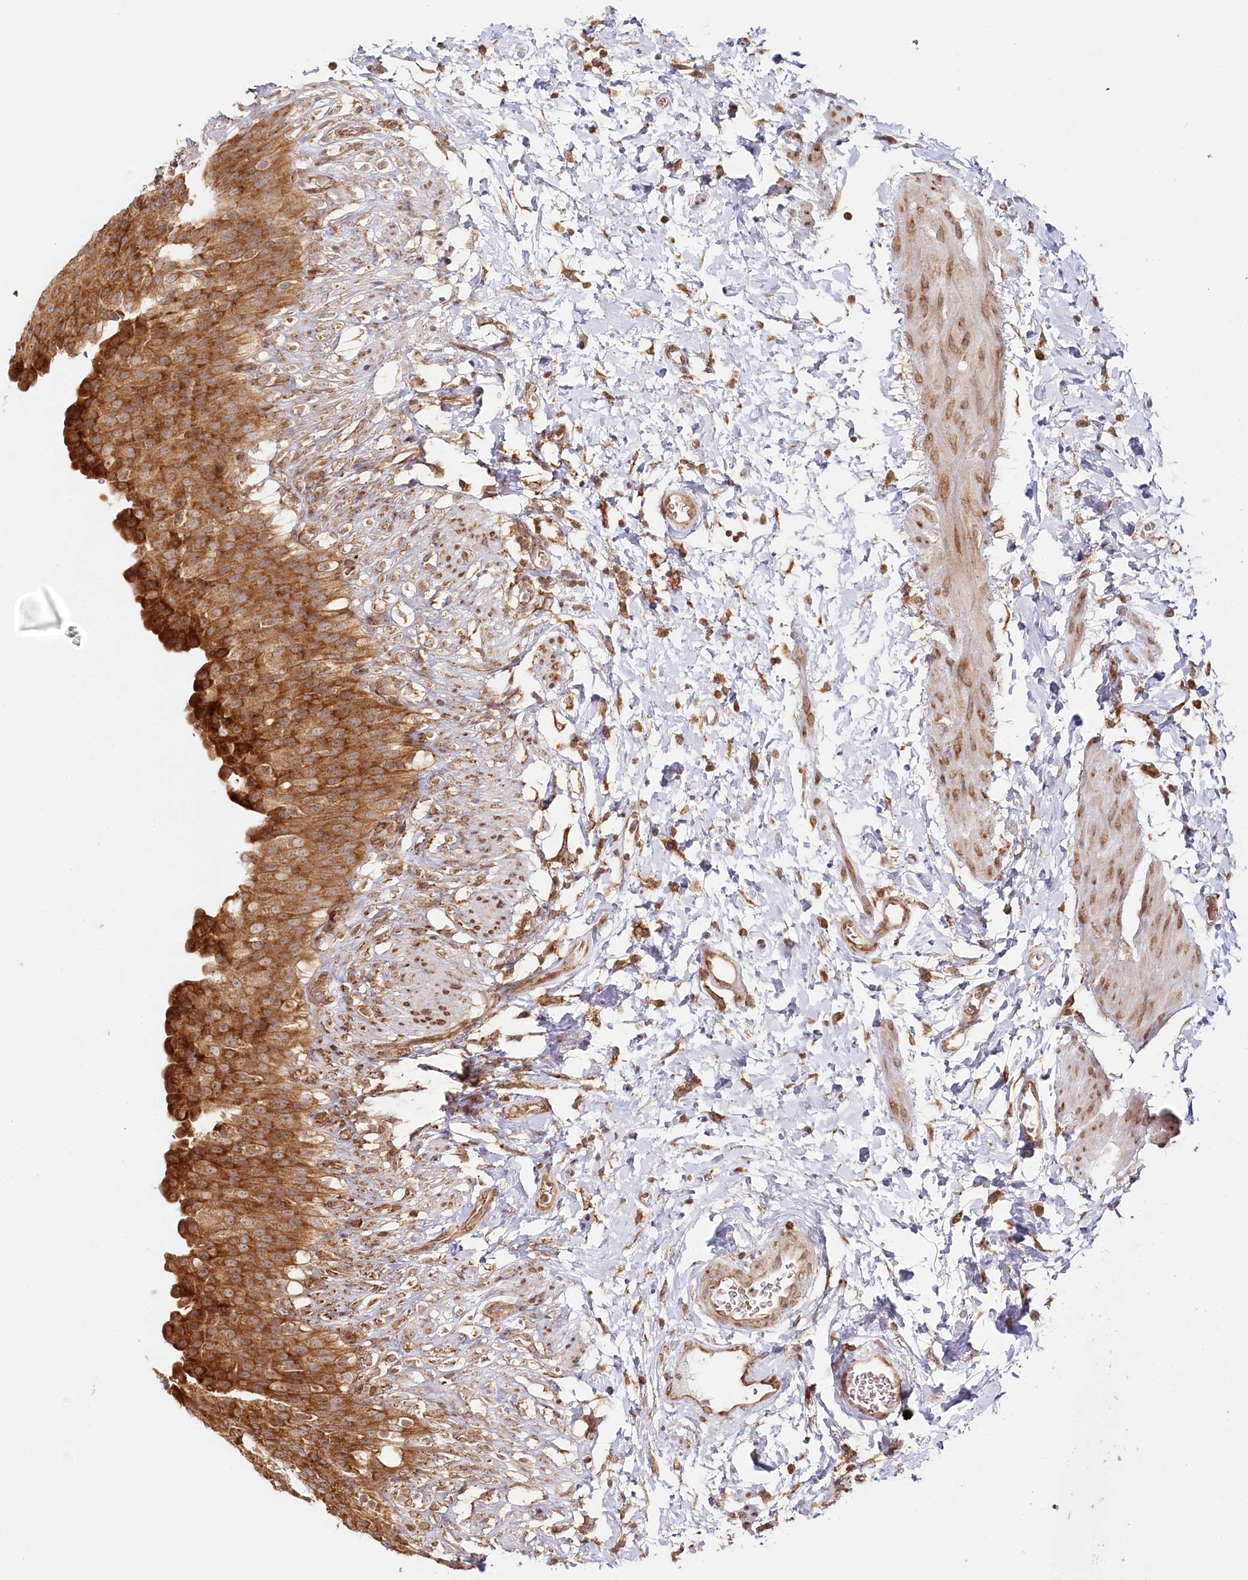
{"staining": {"intensity": "strong", "quantity": ">75%", "location": "cytoplasmic/membranous"}, "tissue": "urinary bladder", "cell_type": "Urothelial cells", "image_type": "normal", "snomed": [{"axis": "morphology", "description": "Normal tissue, NOS"}, {"axis": "topography", "description": "Urinary bladder"}], "caption": "IHC histopathology image of unremarkable urinary bladder: urinary bladder stained using immunohistochemistry (IHC) reveals high levels of strong protein expression localized specifically in the cytoplasmic/membranous of urothelial cells, appearing as a cytoplasmic/membranous brown color.", "gene": "OTUD4", "patient": {"sex": "female", "age": 79}}